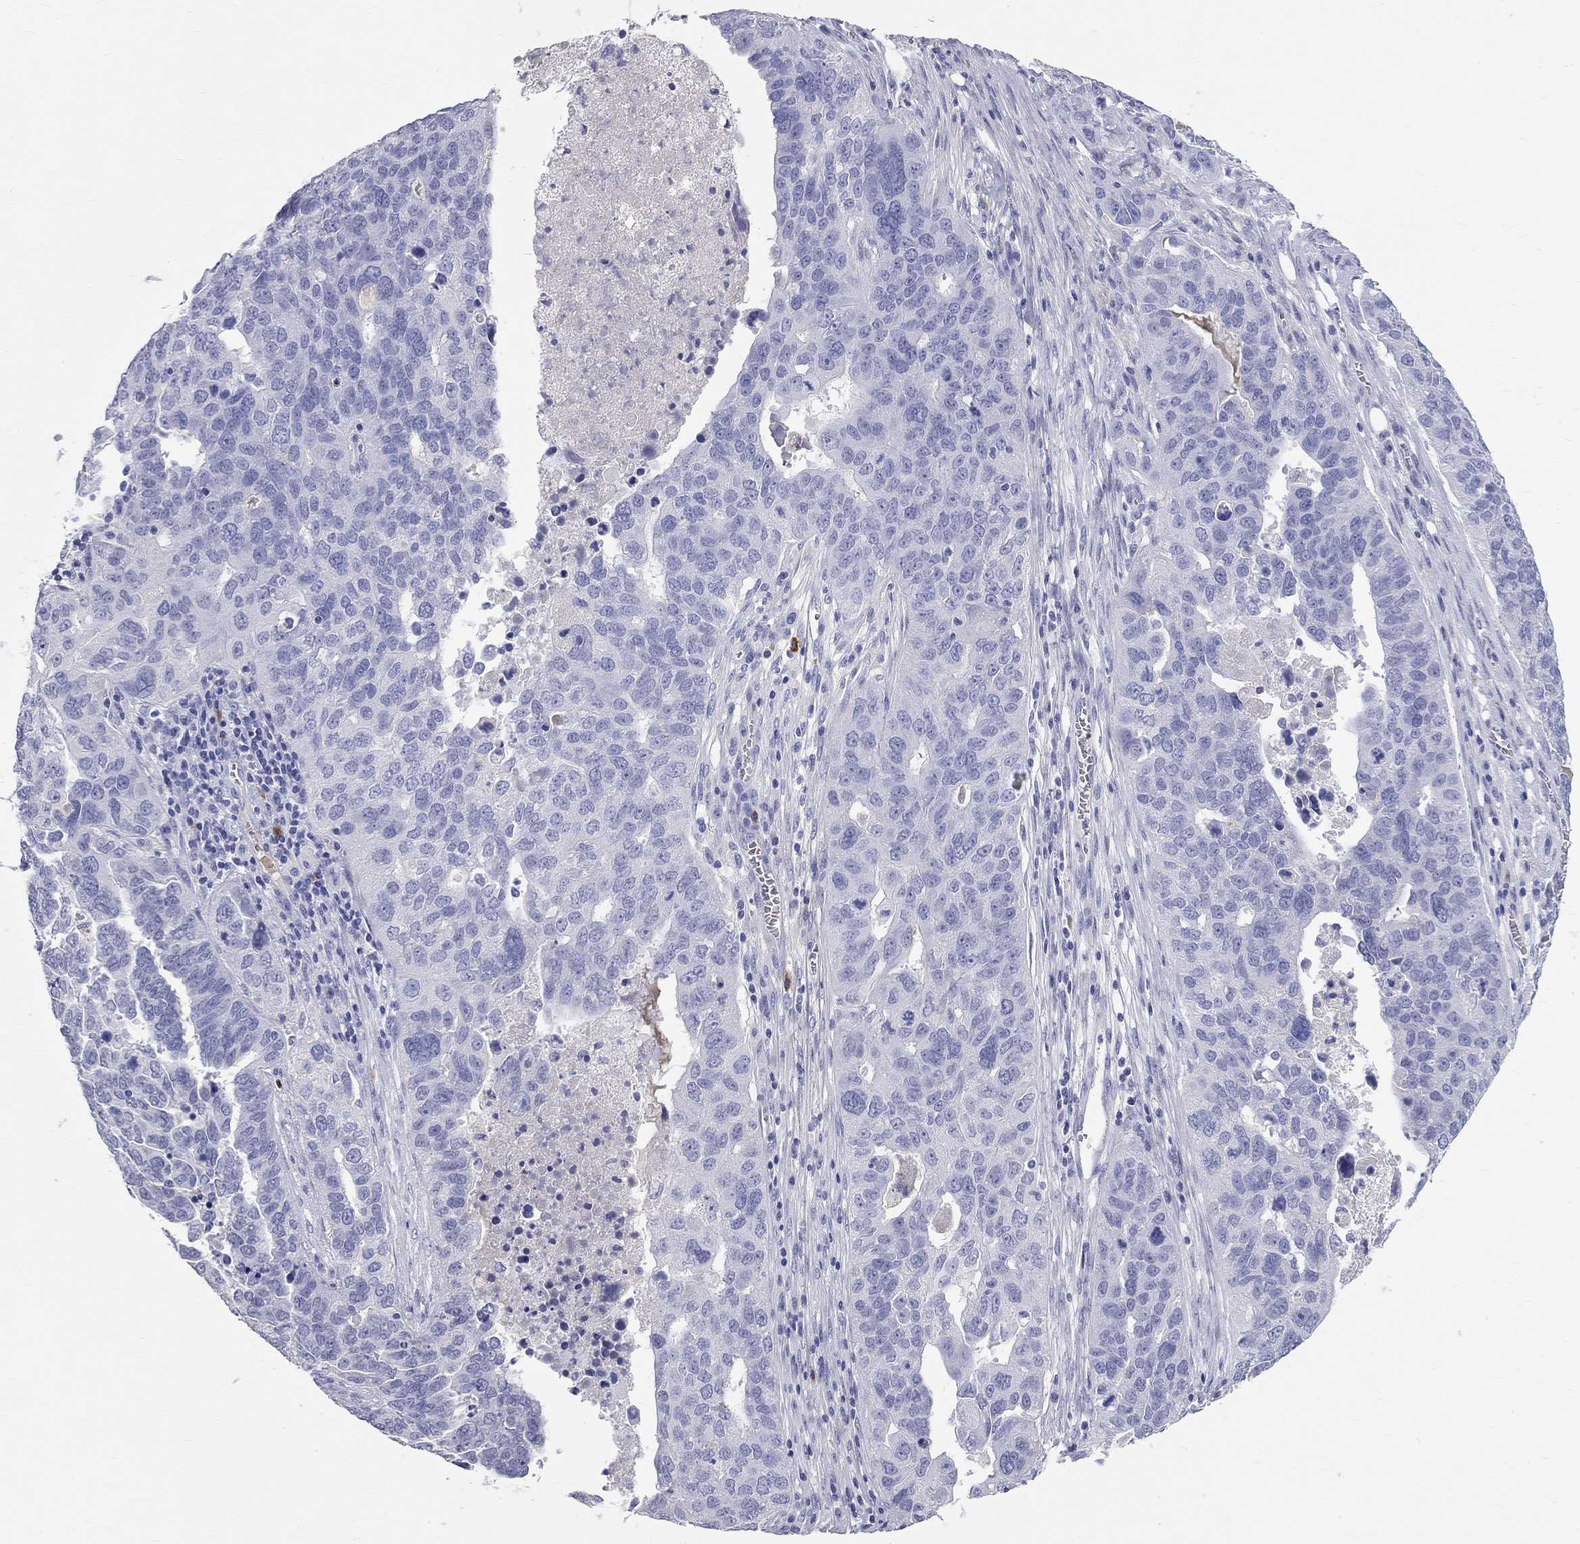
{"staining": {"intensity": "negative", "quantity": "none", "location": "none"}, "tissue": "ovarian cancer", "cell_type": "Tumor cells", "image_type": "cancer", "snomed": [{"axis": "morphology", "description": "Carcinoma, endometroid"}, {"axis": "topography", "description": "Soft tissue"}, {"axis": "topography", "description": "Ovary"}], "caption": "DAB (3,3'-diaminobenzidine) immunohistochemical staining of ovarian cancer shows no significant staining in tumor cells.", "gene": "PHOX2B", "patient": {"sex": "female", "age": 52}}